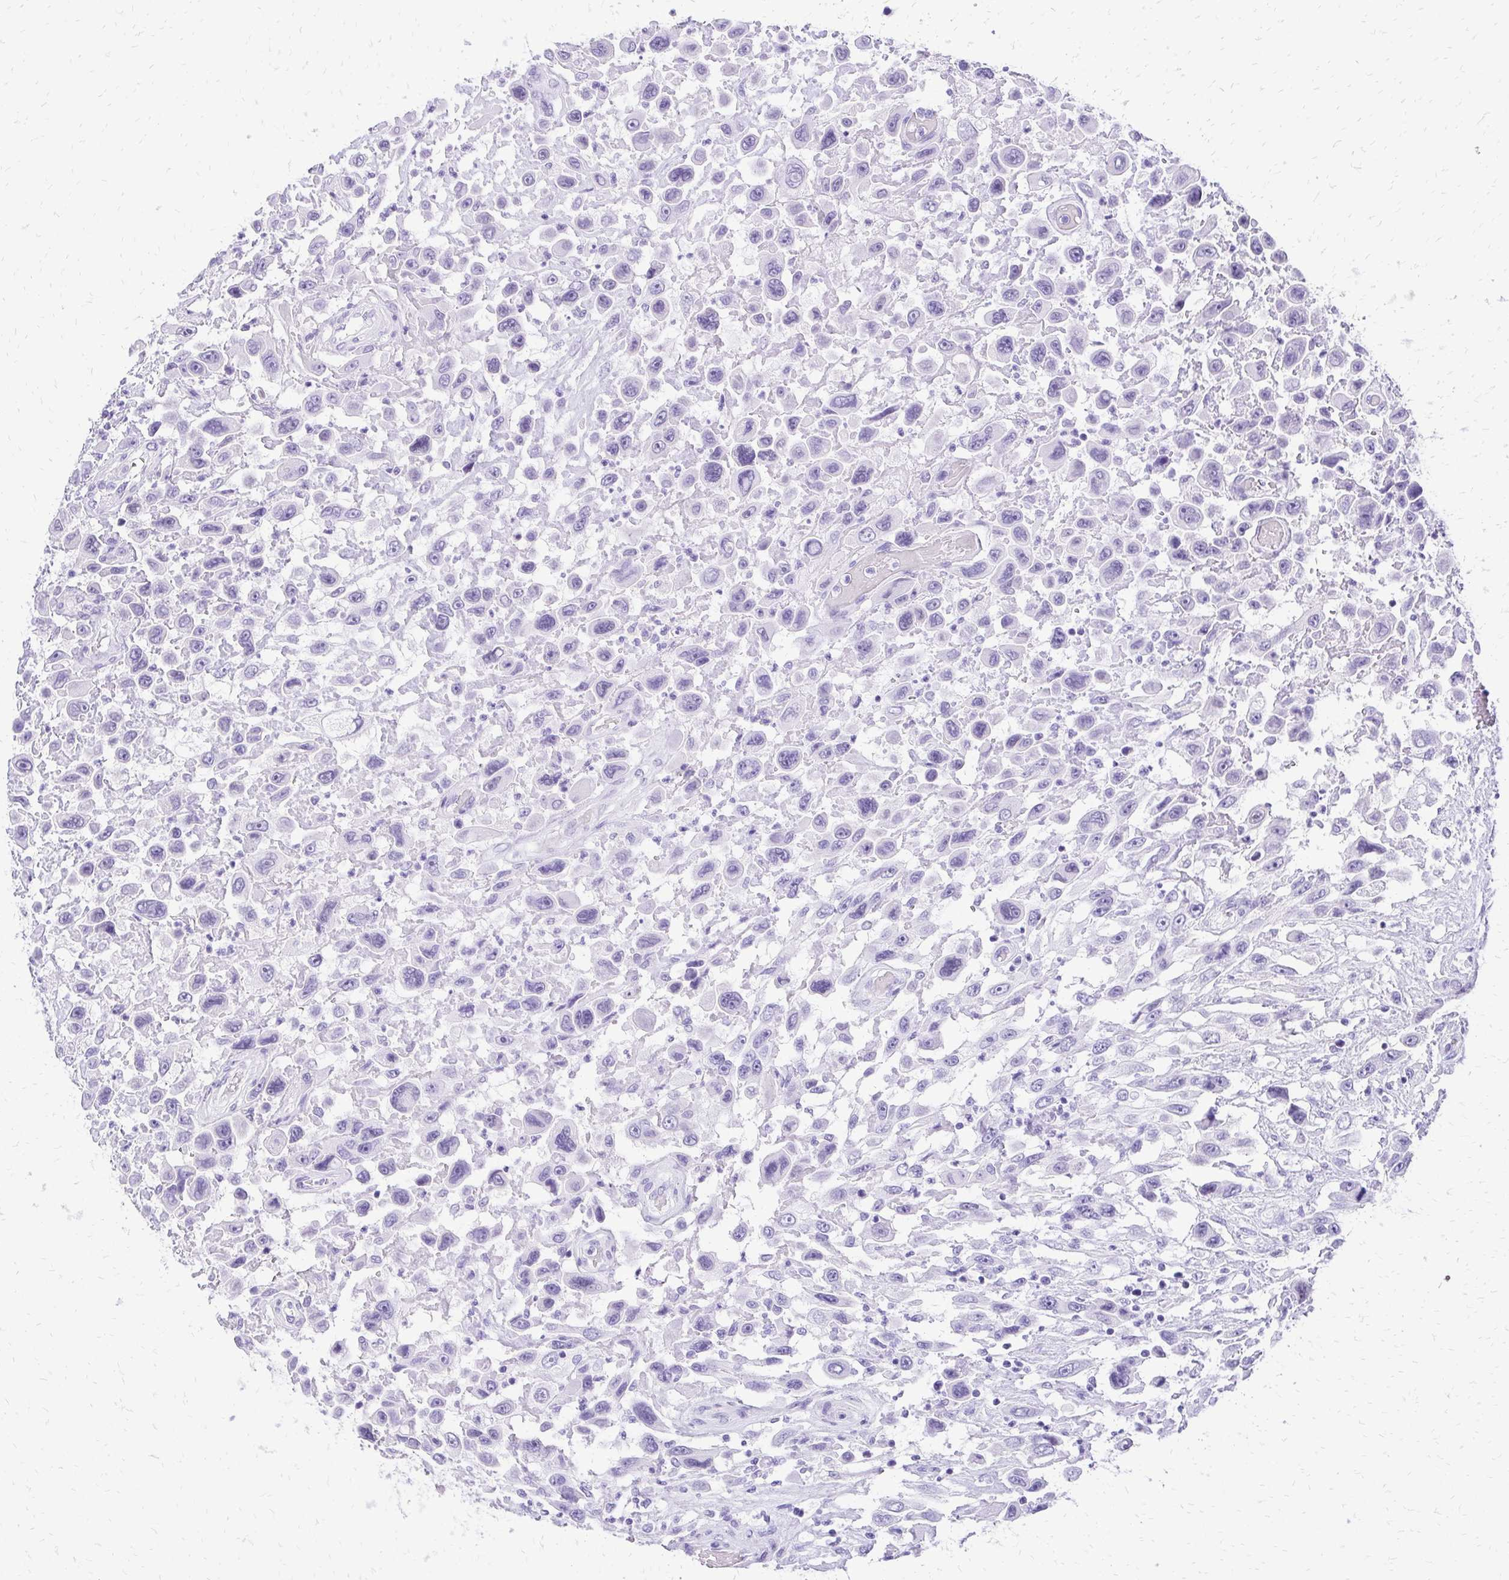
{"staining": {"intensity": "negative", "quantity": "none", "location": "none"}, "tissue": "urothelial cancer", "cell_type": "Tumor cells", "image_type": "cancer", "snomed": [{"axis": "morphology", "description": "Urothelial carcinoma, High grade"}, {"axis": "topography", "description": "Urinary bladder"}], "caption": "This histopathology image is of urothelial carcinoma (high-grade) stained with IHC to label a protein in brown with the nuclei are counter-stained blue. There is no expression in tumor cells. (DAB immunohistochemistry (IHC) with hematoxylin counter stain).", "gene": "SLC32A1", "patient": {"sex": "male", "age": 53}}